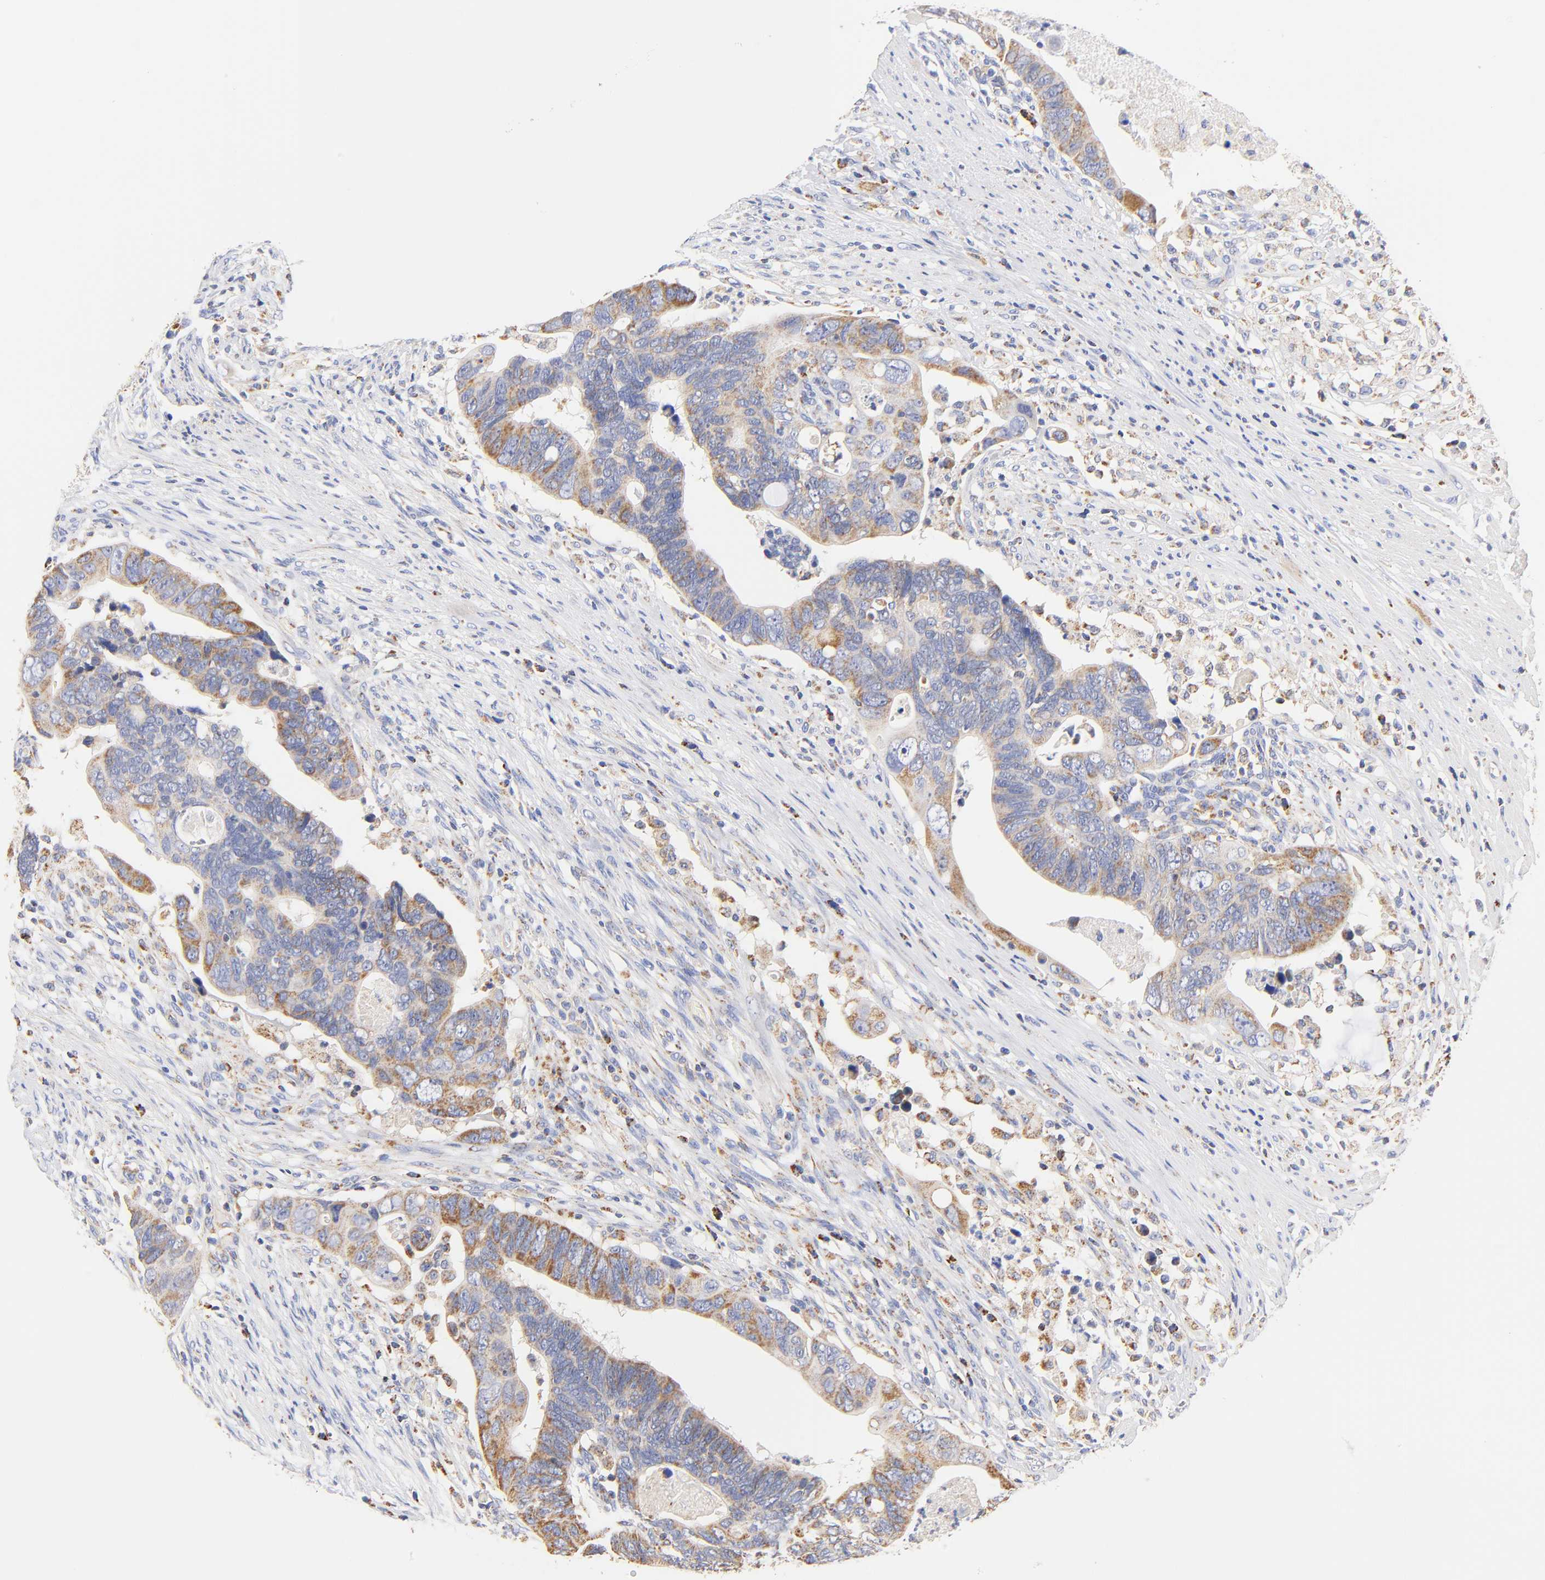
{"staining": {"intensity": "moderate", "quantity": ">75%", "location": "cytoplasmic/membranous"}, "tissue": "colorectal cancer", "cell_type": "Tumor cells", "image_type": "cancer", "snomed": [{"axis": "morphology", "description": "Adenocarcinoma, NOS"}, {"axis": "topography", "description": "Rectum"}], "caption": "Protein staining by immunohistochemistry reveals moderate cytoplasmic/membranous positivity in approximately >75% of tumor cells in colorectal adenocarcinoma. Ihc stains the protein in brown and the nuclei are stained blue.", "gene": "ATP5F1D", "patient": {"sex": "male", "age": 53}}